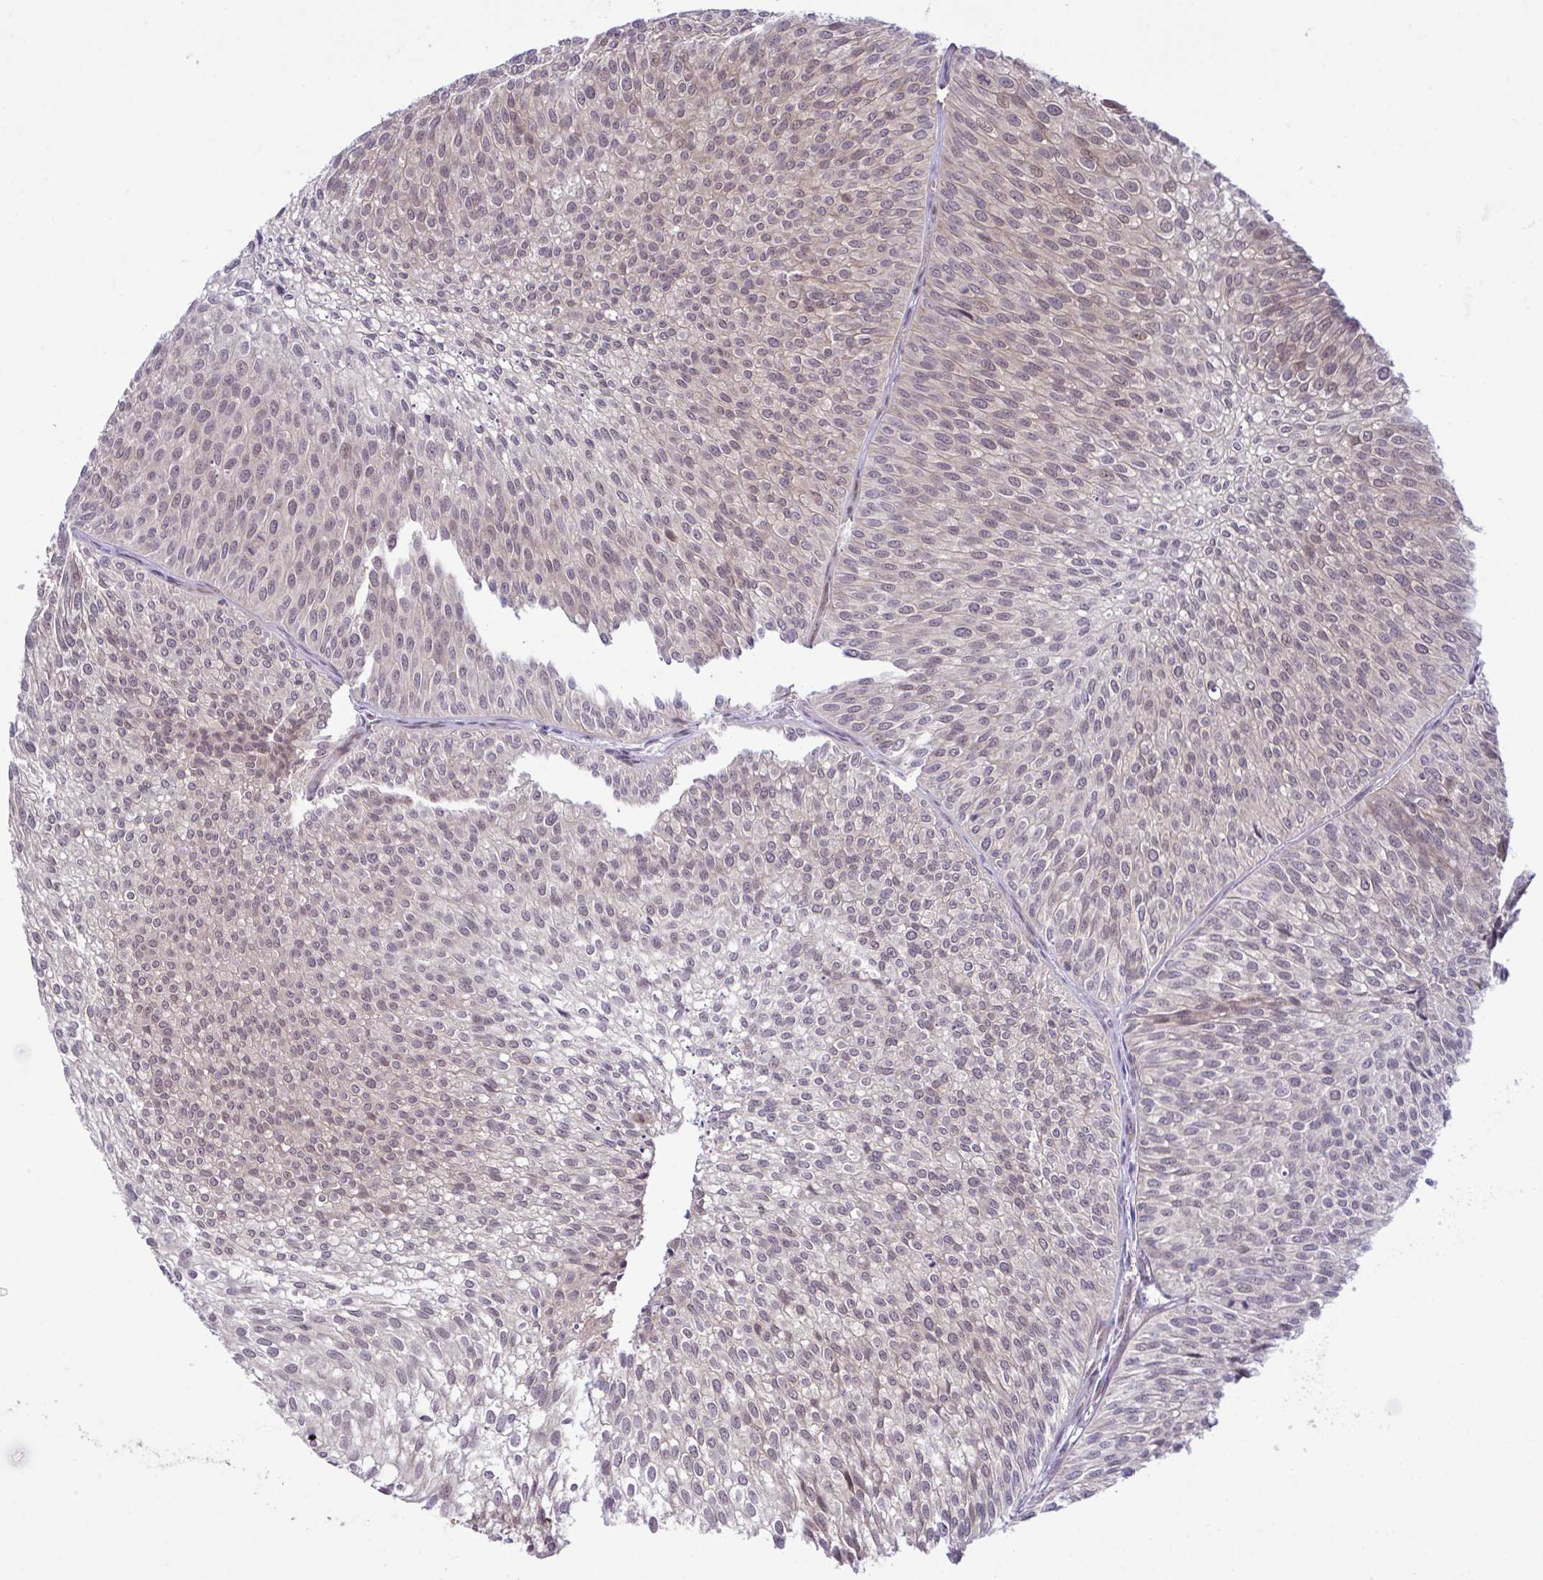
{"staining": {"intensity": "weak", "quantity": "<25%", "location": "nuclear"}, "tissue": "urothelial cancer", "cell_type": "Tumor cells", "image_type": "cancer", "snomed": [{"axis": "morphology", "description": "Urothelial carcinoma, Low grade"}, {"axis": "topography", "description": "Urinary bladder"}], "caption": "An image of urothelial carcinoma (low-grade) stained for a protein shows no brown staining in tumor cells.", "gene": "CMPK1", "patient": {"sex": "male", "age": 91}}